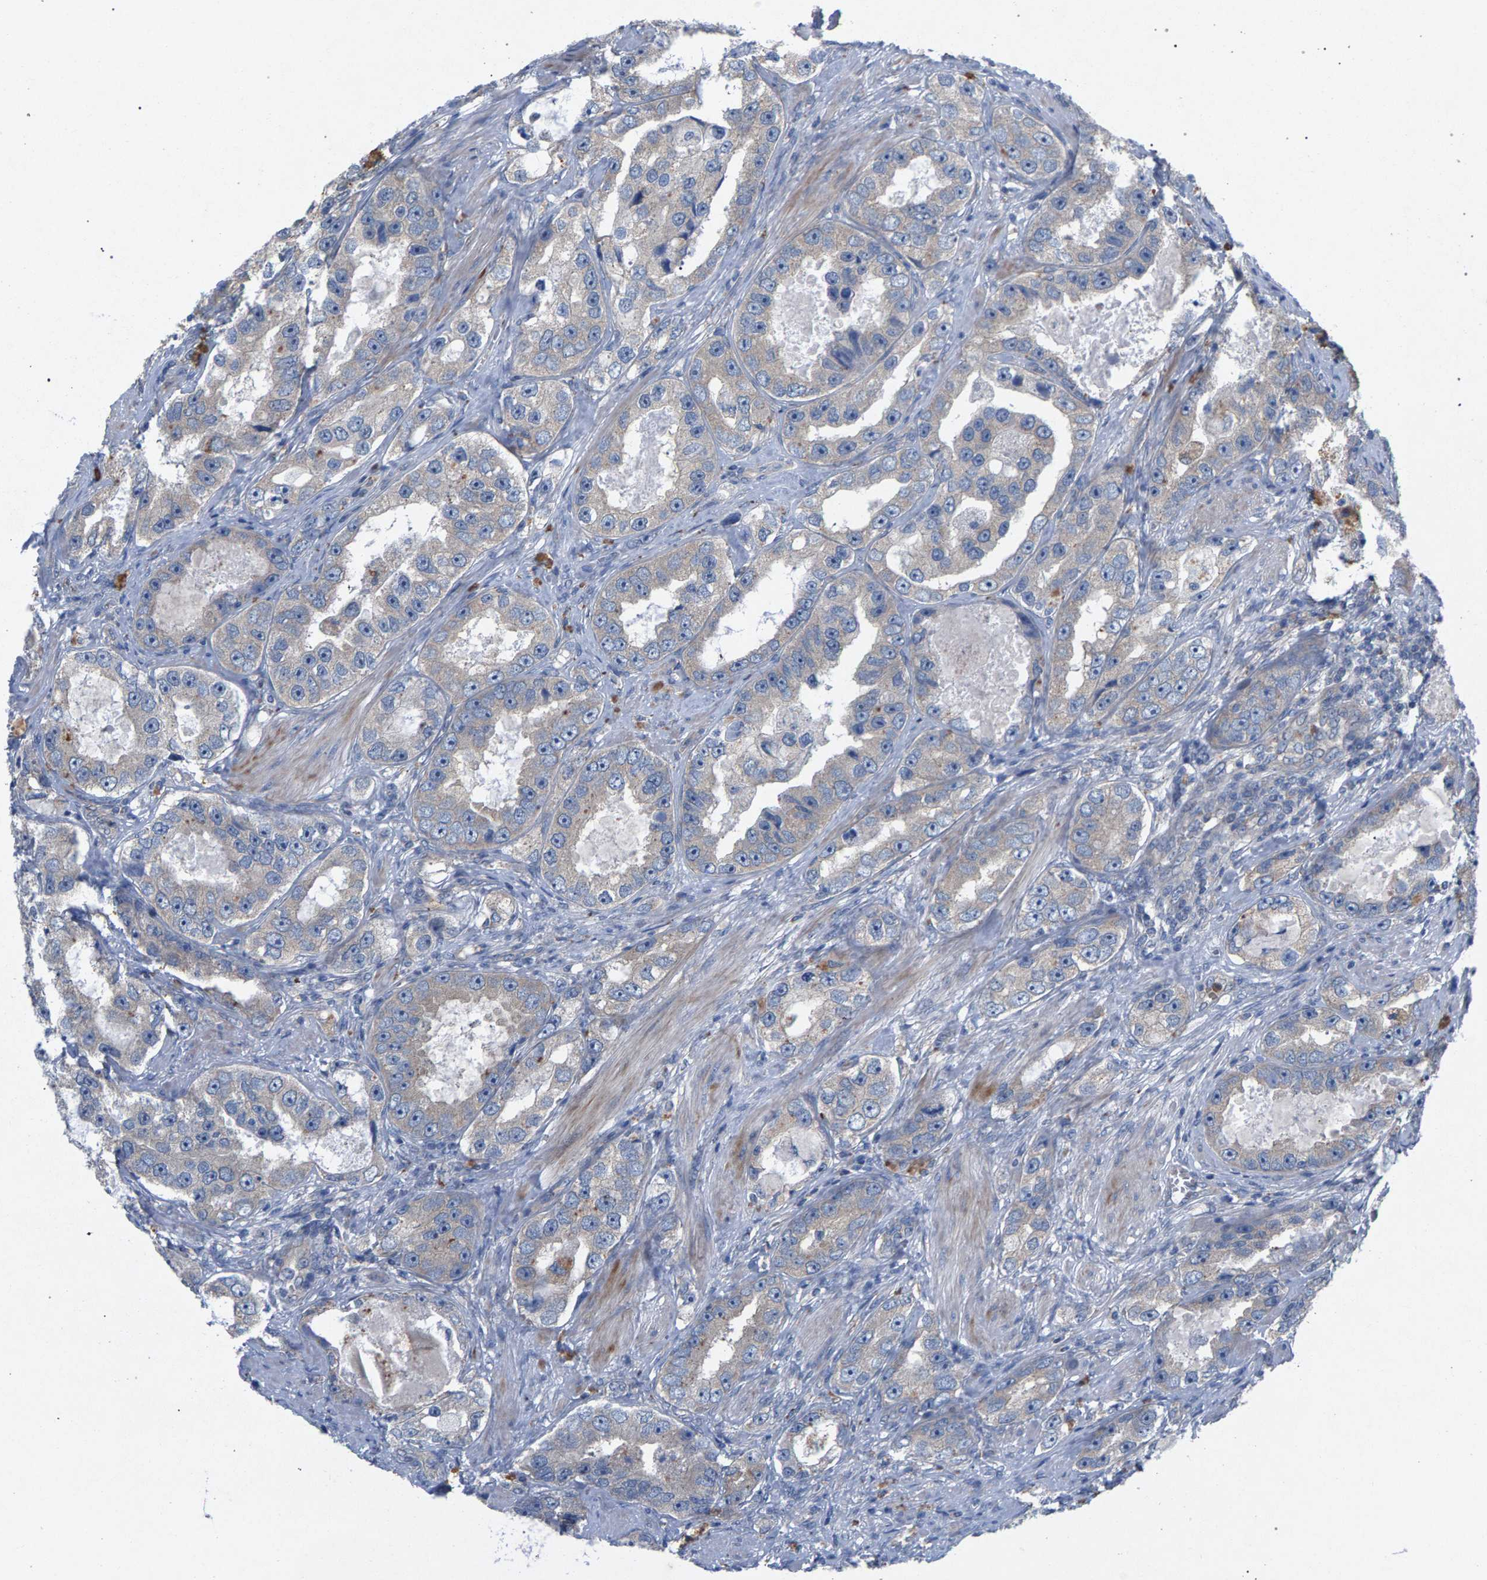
{"staining": {"intensity": "negative", "quantity": "none", "location": "none"}, "tissue": "prostate cancer", "cell_type": "Tumor cells", "image_type": "cancer", "snomed": [{"axis": "morphology", "description": "Adenocarcinoma, High grade"}, {"axis": "topography", "description": "Prostate"}], "caption": "Immunohistochemistry of prostate cancer (high-grade adenocarcinoma) reveals no expression in tumor cells. Brightfield microscopy of immunohistochemistry stained with DAB (3,3'-diaminobenzidine) (brown) and hematoxylin (blue), captured at high magnification.", "gene": "MAMDC2", "patient": {"sex": "male", "age": 63}}